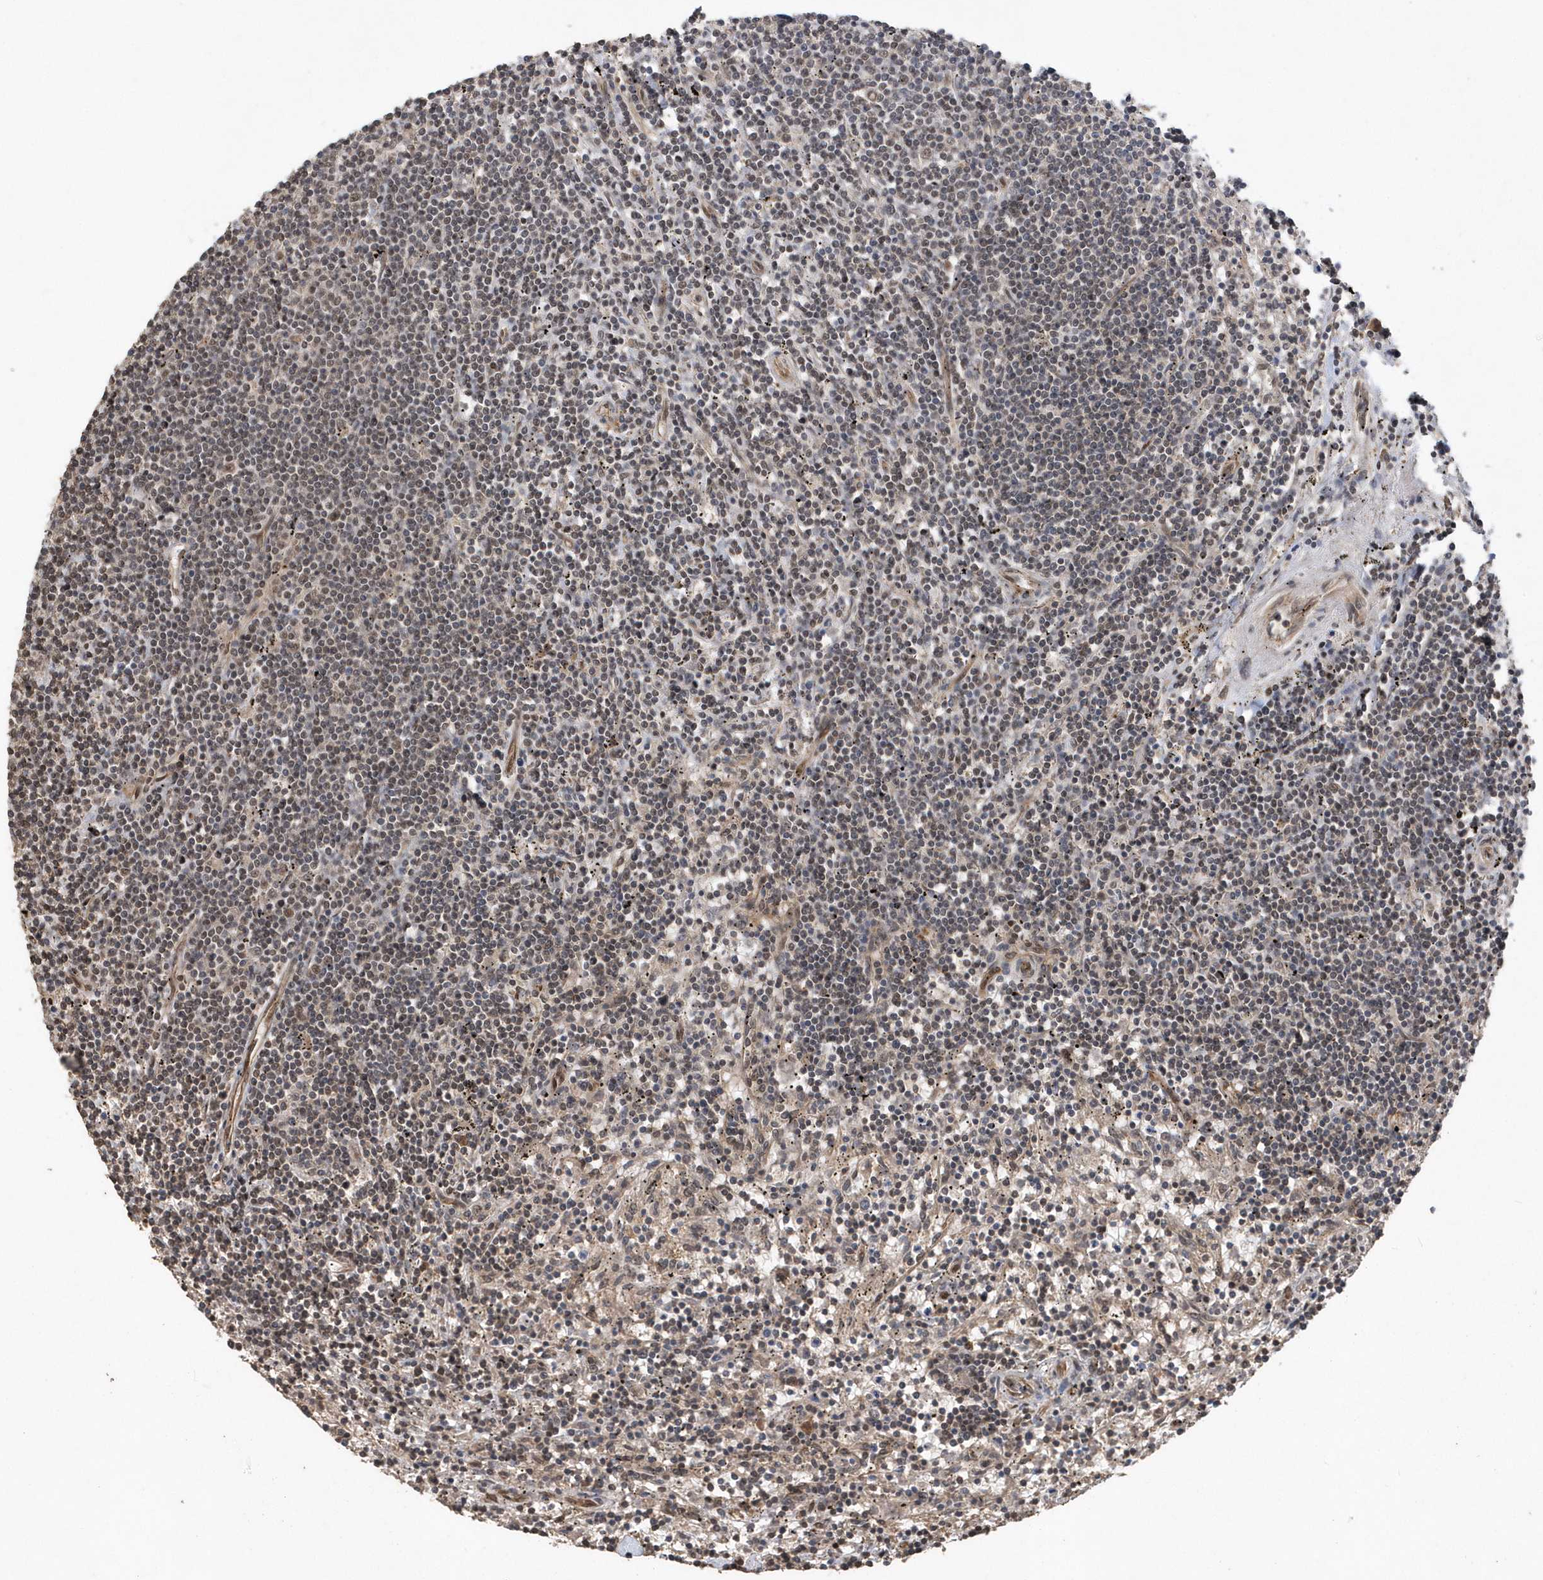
{"staining": {"intensity": "weak", "quantity": "25%-75%", "location": "nuclear"}, "tissue": "lymphoma", "cell_type": "Tumor cells", "image_type": "cancer", "snomed": [{"axis": "morphology", "description": "Malignant lymphoma, non-Hodgkin's type, Low grade"}, {"axis": "topography", "description": "Spleen"}], "caption": "Immunohistochemical staining of human lymphoma demonstrates weak nuclear protein staining in approximately 25%-75% of tumor cells.", "gene": "INTS12", "patient": {"sex": "male", "age": 76}}